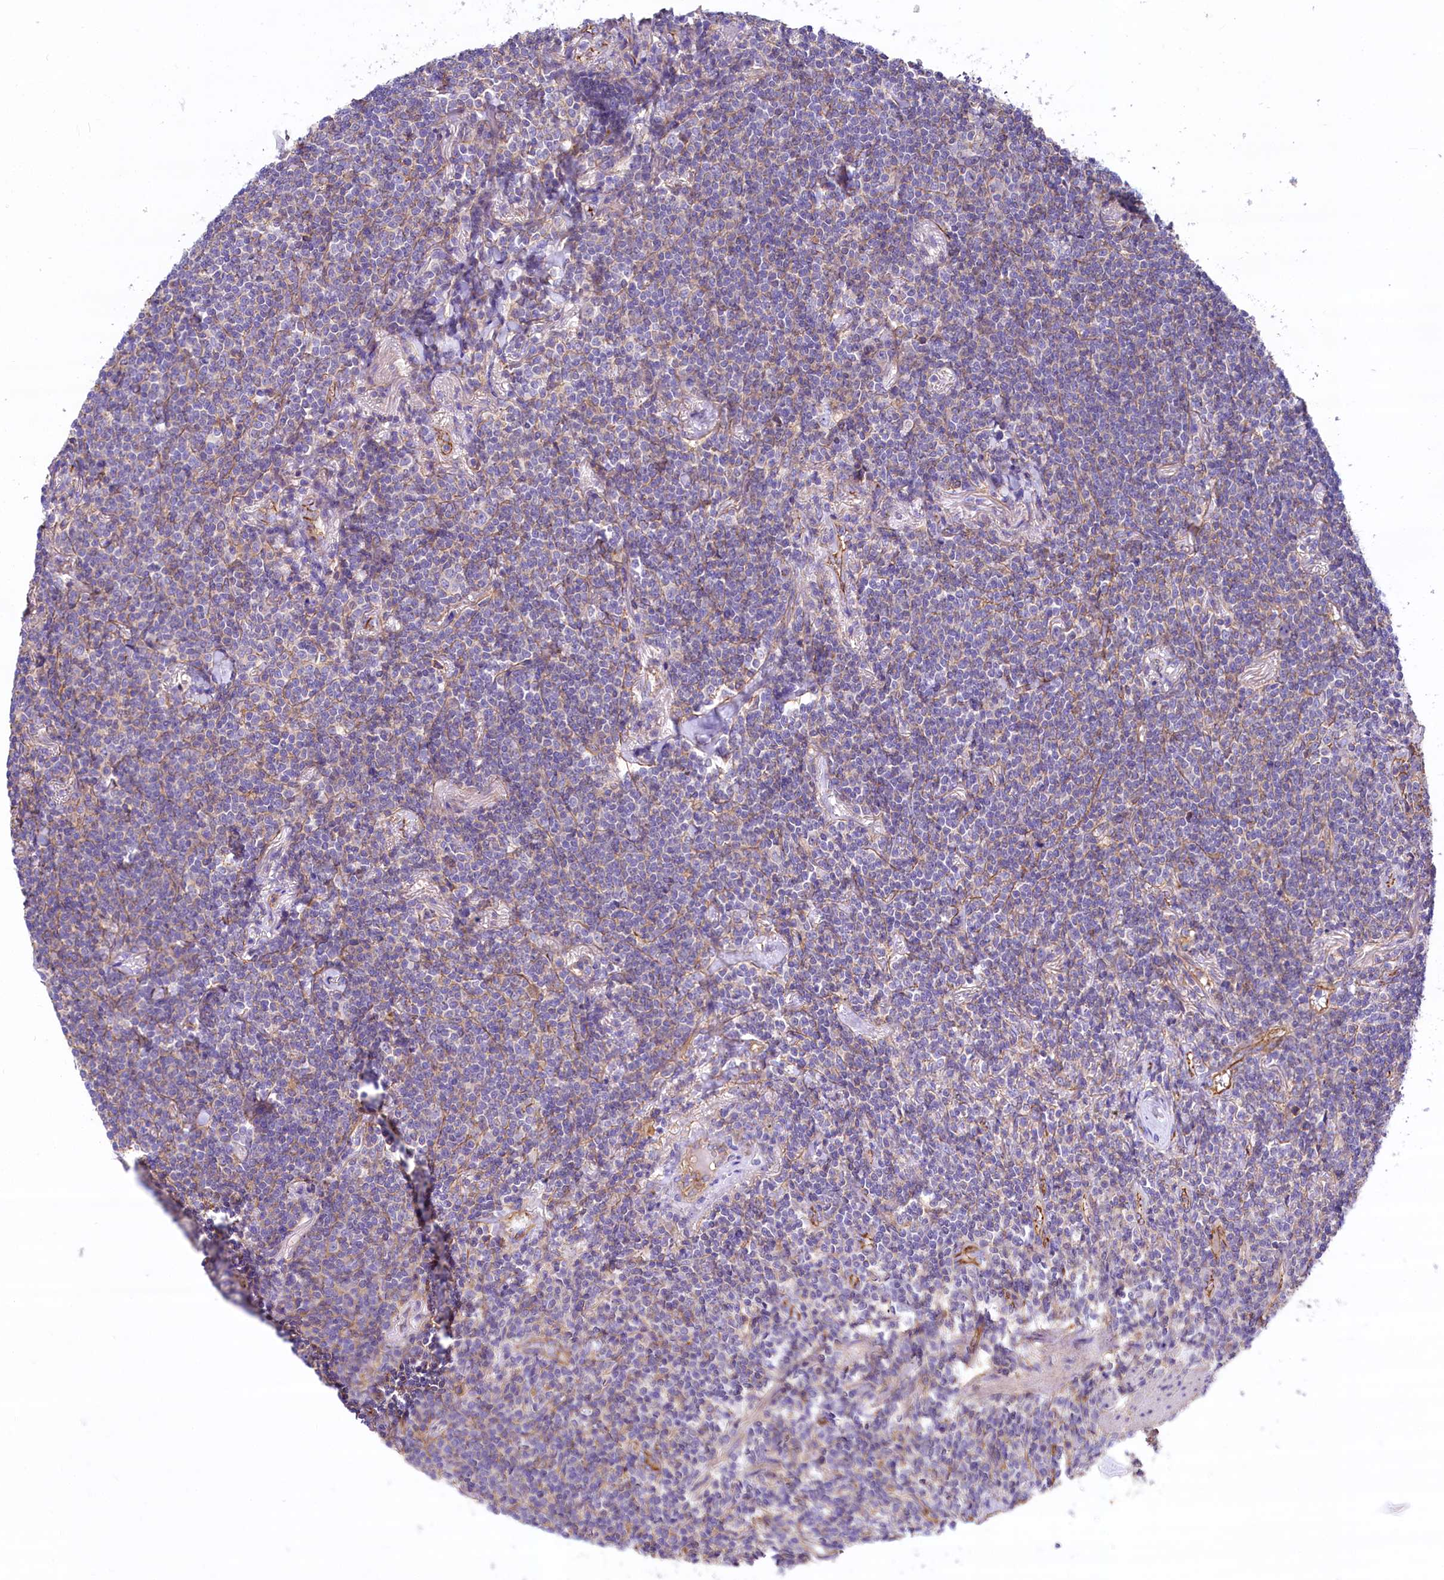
{"staining": {"intensity": "negative", "quantity": "none", "location": "none"}, "tissue": "lymphoma", "cell_type": "Tumor cells", "image_type": "cancer", "snomed": [{"axis": "morphology", "description": "Malignant lymphoma, non-Hodgkin's type, Low grade"}, {"axis": "topography", "description": "Lung"}], "caption": "DAB immunohistochemical staining of lymphoma shows no significant staining in tumor cells. (Stains: DAB IHC with hematoxylin counter stain, Microscopy: brightfield microscopy at high magnification).", "gene": "FCHSD2", "patient": {"sex": "female", "age": 71}}